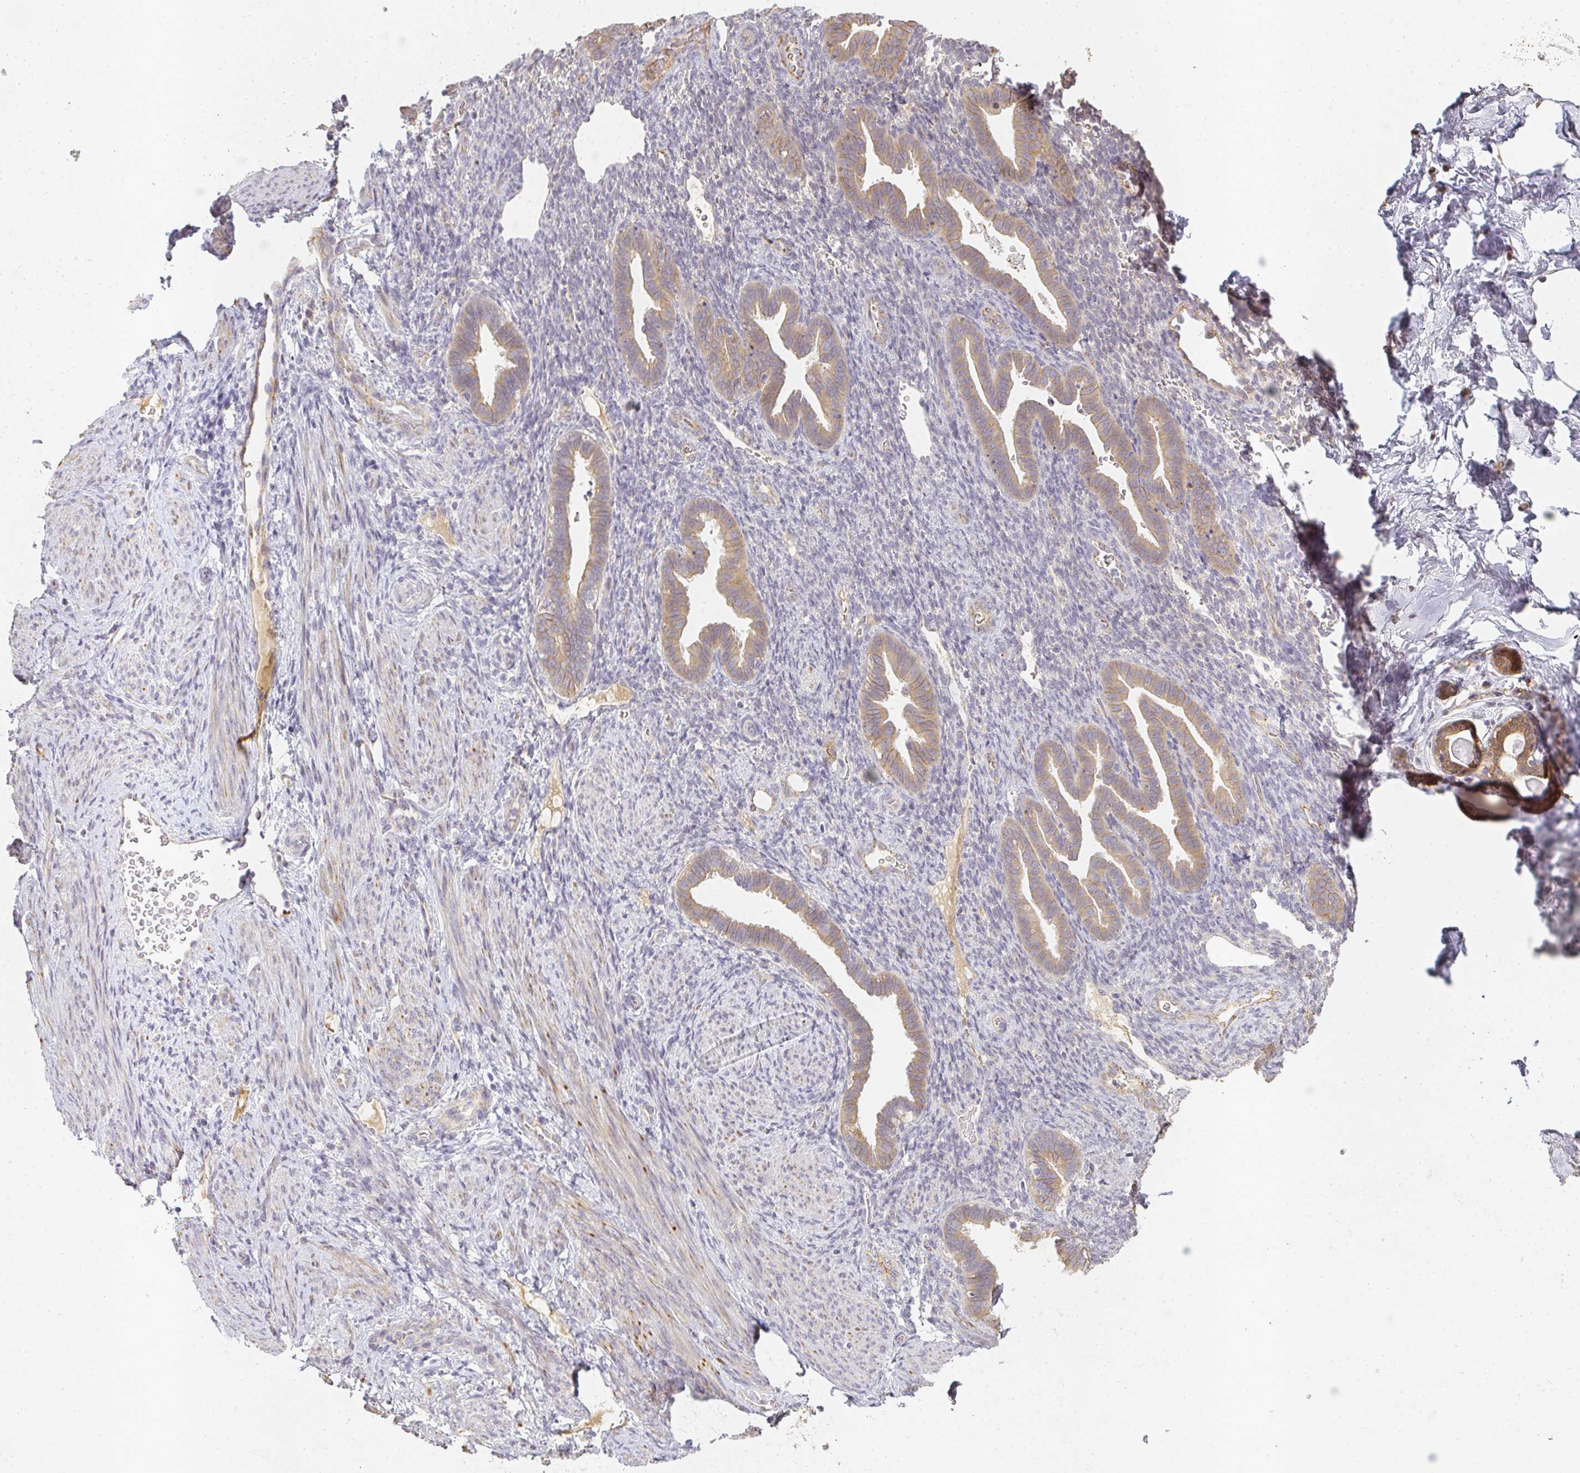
{"staining": {"intensity": "negative", "quantity": "none", "location": "none"}, "tissue": "endometrium", "cell_type": "Cells in endometrial stroma", "image_type": "normal", "snomed": [{"axis": "morphology", "description": "Normal tissue, NOS"}, {"axis": "topography", "description": "Endometrium"}], "caption": "Immunohistochemical staining of normal human endometrium reveals no significant expression in cells in endometrial stroma. (IHC, brightfield microscopy, high magnification).", "gene": "SLC35B3", "patient": {"sex": "female", "age": 34}}